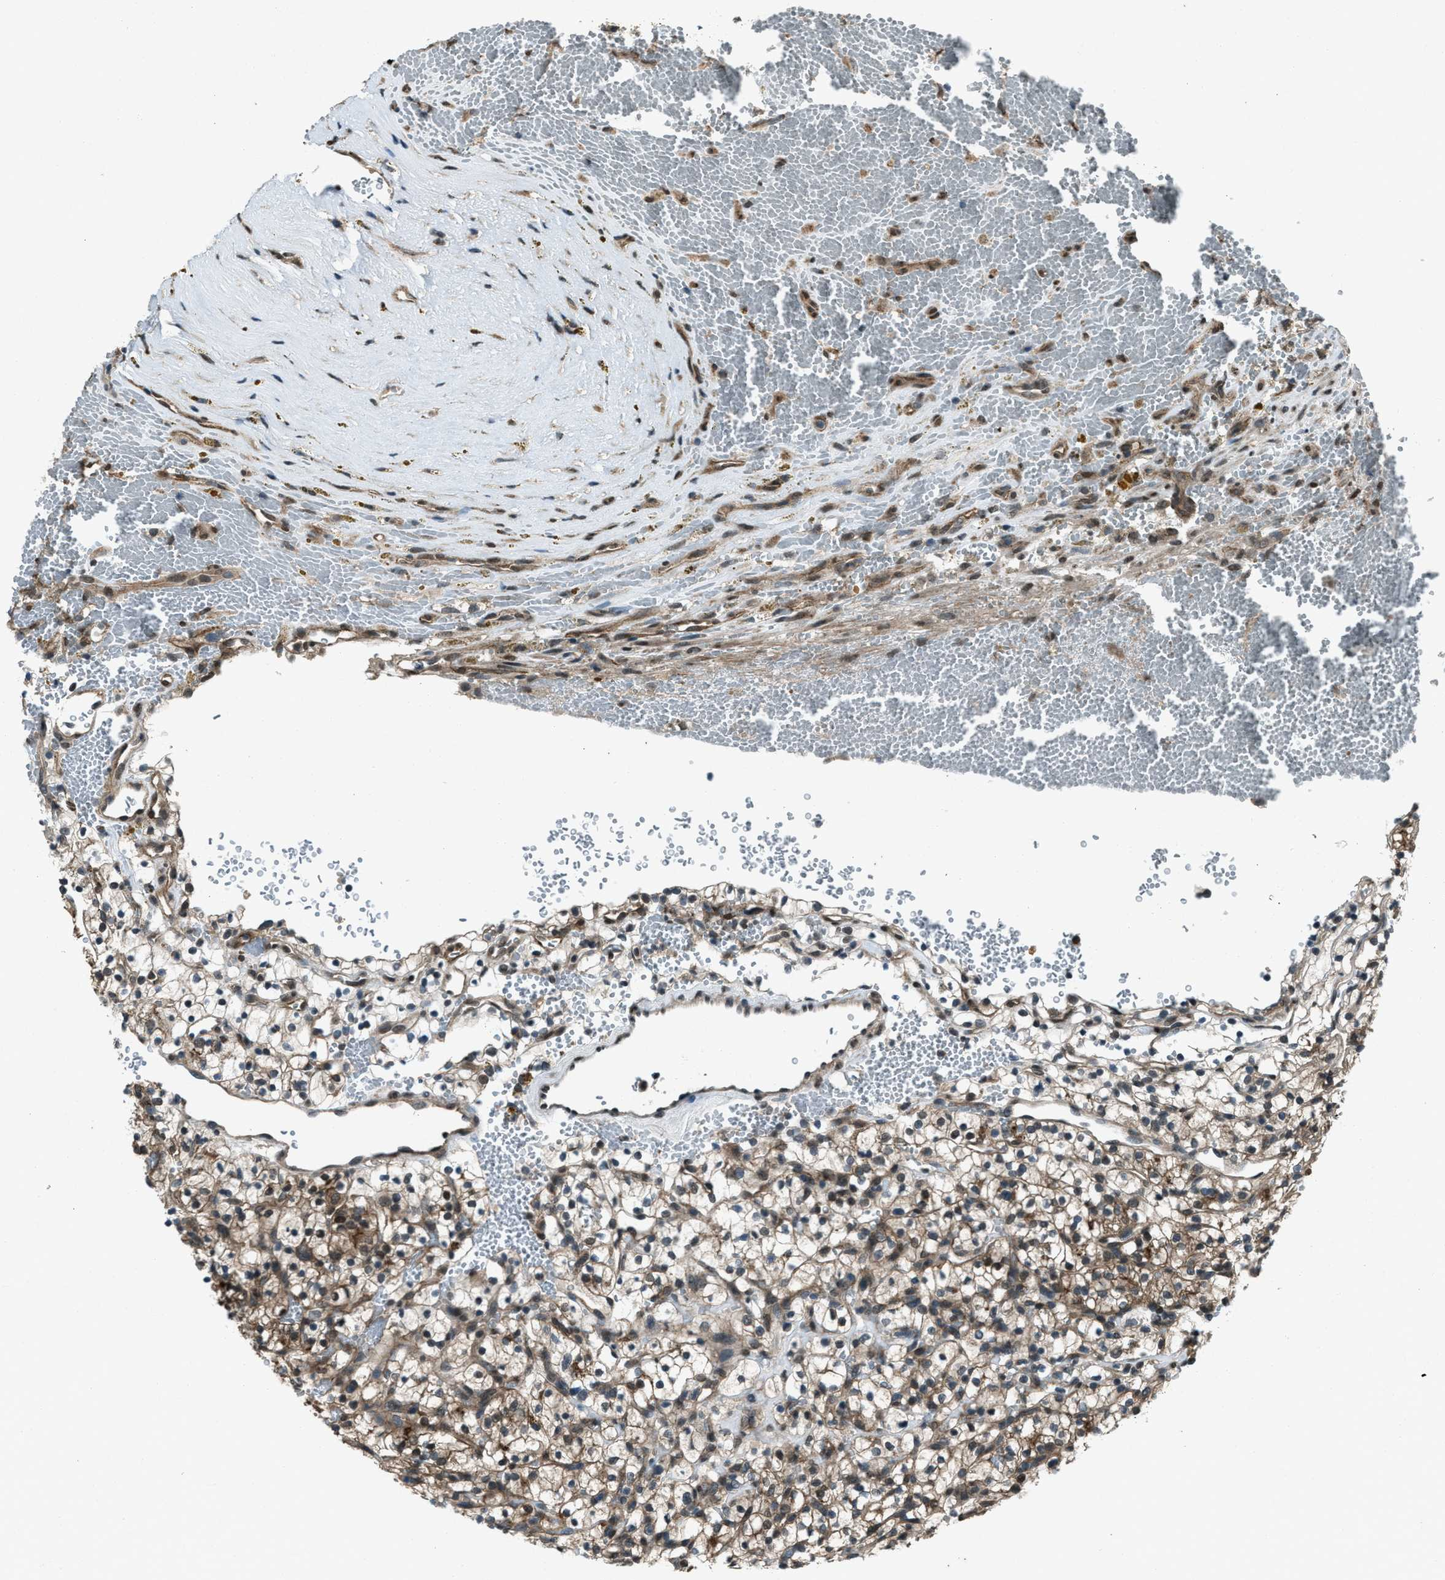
{"staining": {"intensity": "moderate", "quantity": ">75%", "location": "cytoplasmic/membranous"}, "tissue": "renal cancer", "cell_type": "Tumor cells", "image_type": "cancer", "snomed": [{"axis": "morphology", "description": "Adenocarcinoma, NOS"}, {"axis": "topography", "description": "Kidney"}], "caption": "Approximately >75% of tumor cells in renal cancer display moderate cytoplasmic/membranous protein staining as visualized by brown immunohistochemical staining.", "gene": "SVIL", "patient": {"sex": "female", "age": 57}}